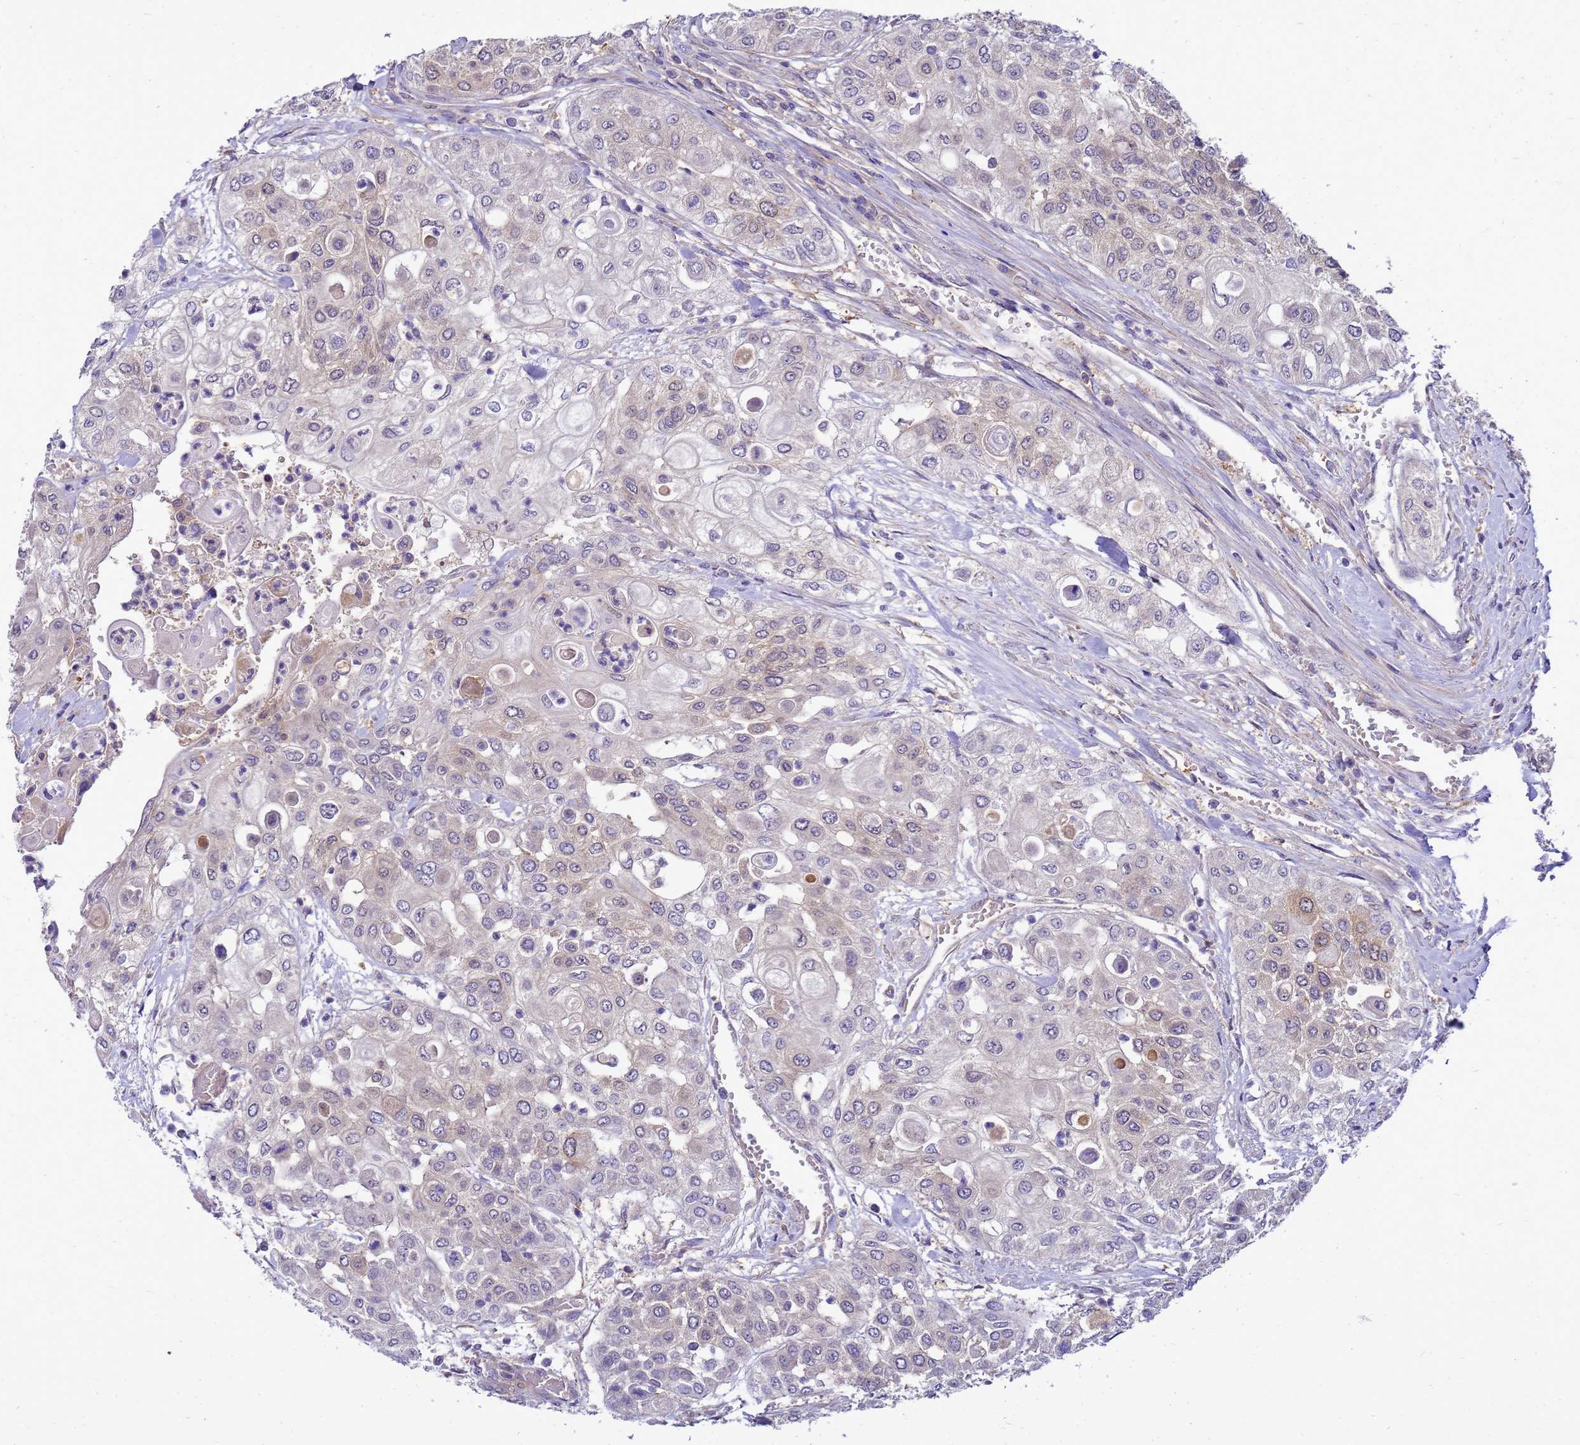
{"staining": {"intensity": "weak", "quantity": "<25%", "location": "cytoplasmic/membranous"}, "tissue": "urothelial cancer", "cell_type": "Tumor cells", "image_type": "cancer", "snomed": [{"axis": "morphology", "description": "Urothelial carcinoma, High grade"}, {"axis": "topography", "description": "Urinary bladder"}], "caption": "Immunohistochemistry histopathology image of urothelial cancer stained for a protein (brown), which shows no expression in tumor cells.", "gene": "ENOPH1", "patient": {"sex": "female", "age": 79}}